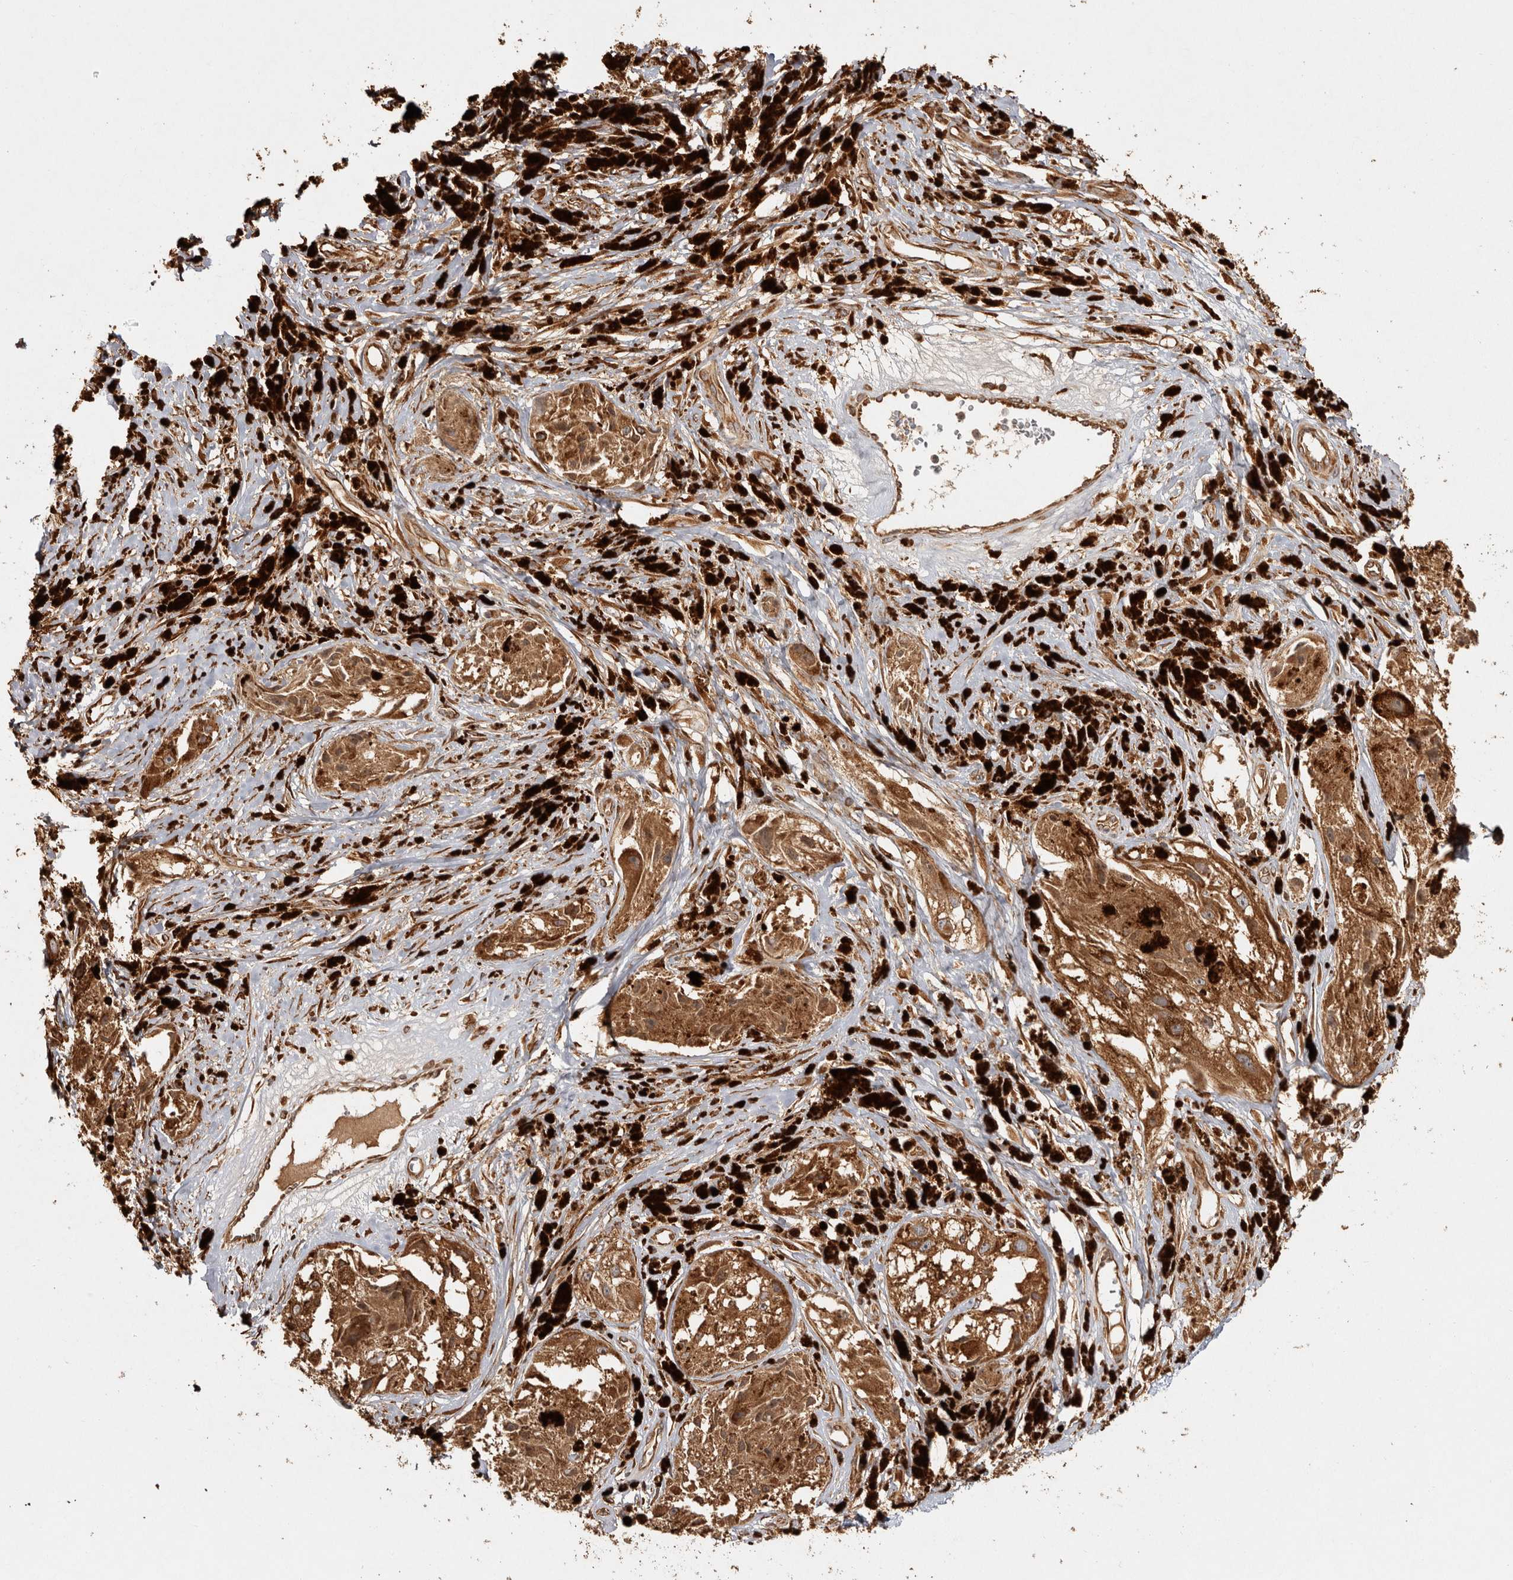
{"staining": {"intensity": "strong", "quantity": ">75%", "location": "cytoplasmic/membranous"}, "tissue": "melanoma", "cell_type": "Tumor cells", "image_type": "cancer", "snomed": [{"axis": "morphology", "description": "Malignant melanoma, NOS"}, {"axis": "topography", "description": "Skin"}], "caption": "A brown stain shows strong cytoplasmic/membranous staining of a protein in malignant melanoma tumor cells.", "gene": "CAMSAP2", "patient": {"sex": "male", "age": 88}}